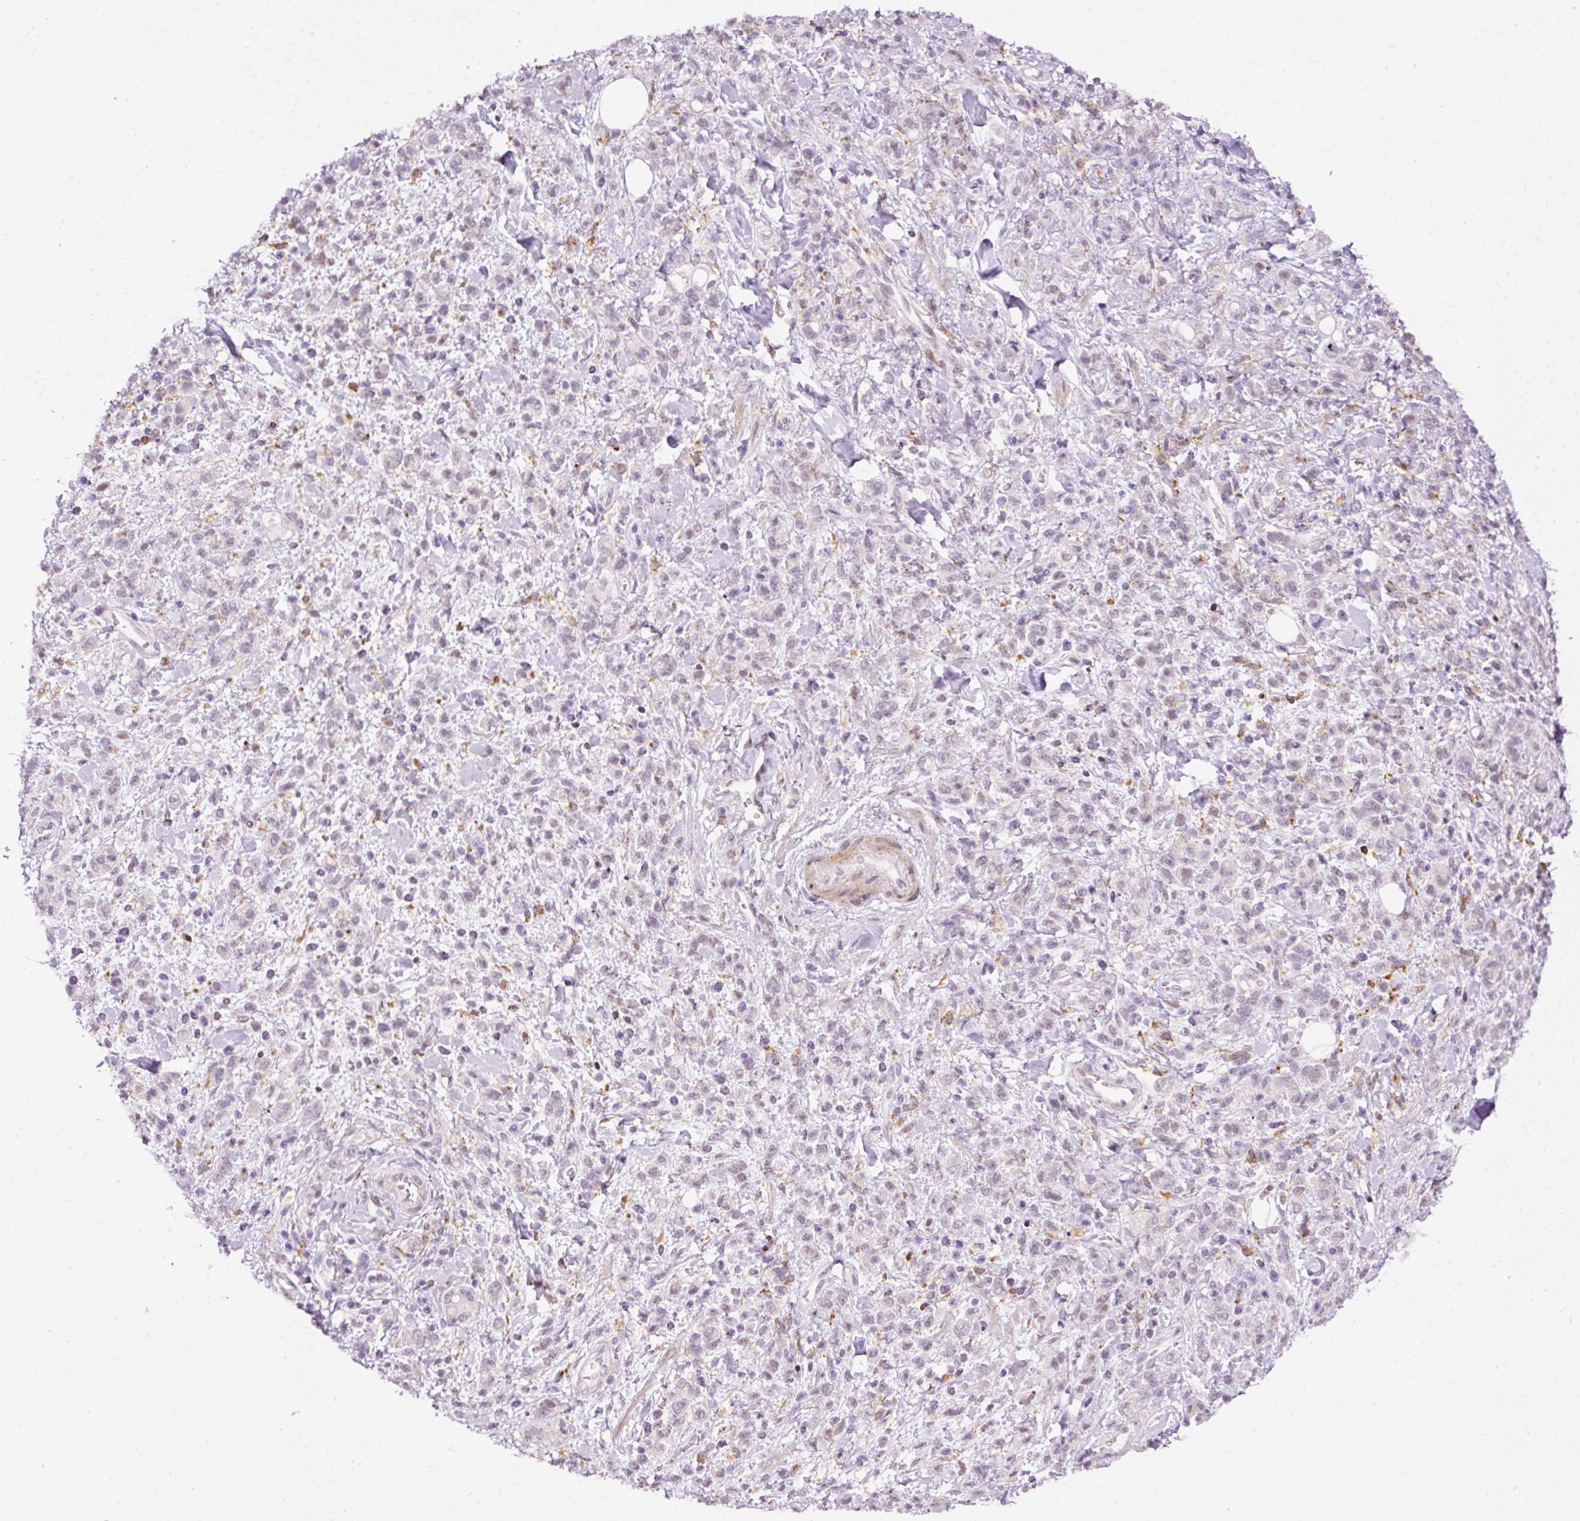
{"staining": {"intensity": "weak", "quantity": "<25%", "location": "nuclear"}, "tissue": "stomach cancer", "cell_type": "Tumor cells", "image_type": "cancer", "snomed": [{"axis": "morphology", "description": "Adenocarcinoma, NOS"}, {"axis": "topography", "description": "Stomach"}], "caption": "Immunohistochemistry photomicrograph of neoplastic tissue: human adenocarcinoma (stomach) stained with DAB shows no significant protein expression in tumor cells. Nuclei are stained in blue.", "gene": "LY86", "patient": {"sex": "male", "age": 77}}